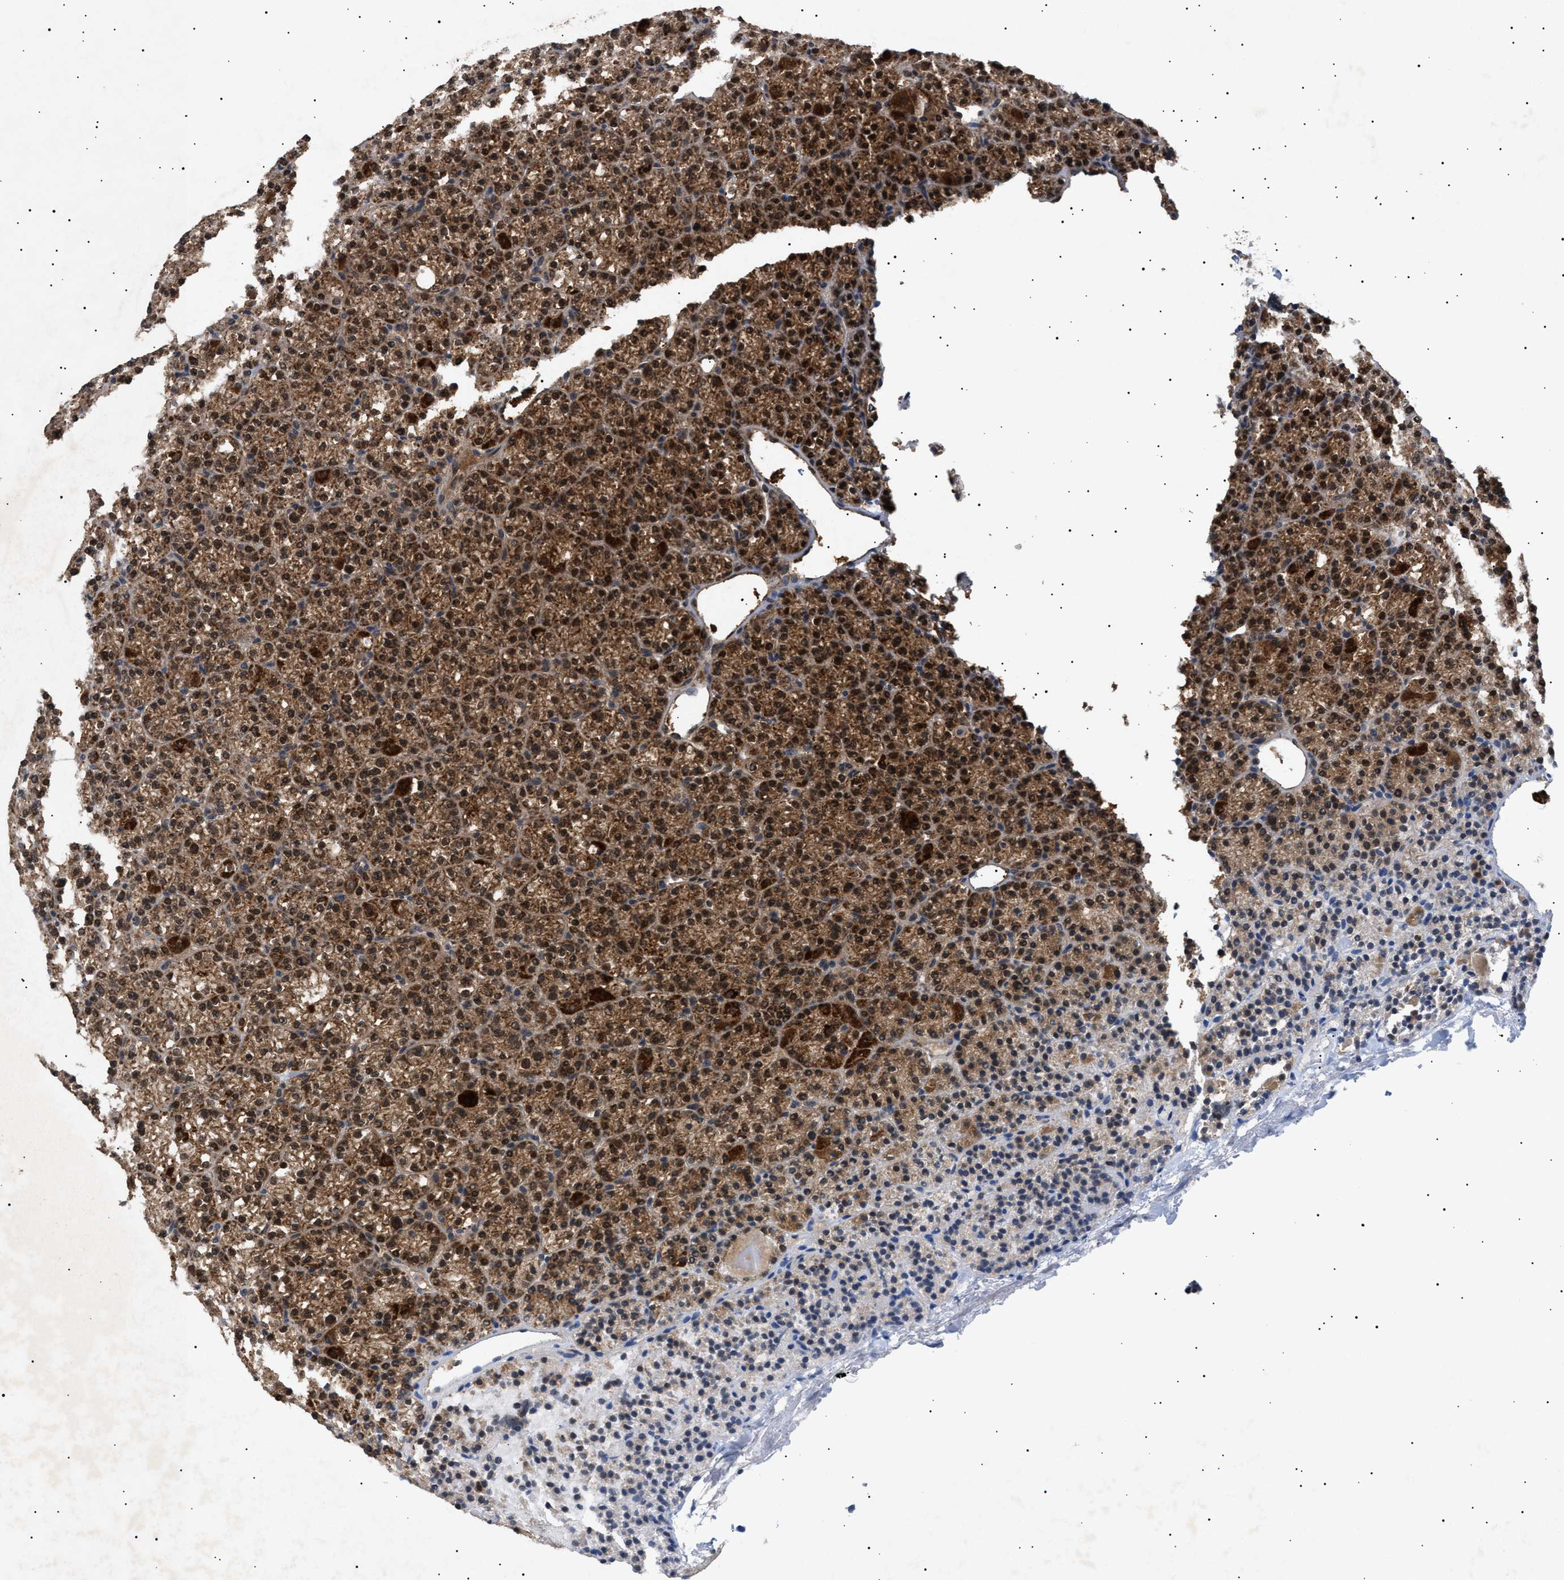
{"staining": {"intensity": "strong", "quantity": ">75%", "location": "cytoplasmic/membranous,nuclear"}, "tissue": "parathyroid gland", "cell_type": "Glandular cells", "image_type": "normal", "snomed": [{"axis": "morphology", "description": "Normal tissue, NOS"}, {"axis": "morphology", "description": "Adenoma, NOS"}, {"axis": "topography", "description": "Parathyroid gland"}], "caption": "Immunohistochemical staining of benign parathyroid gland reveals strong cytoplasmic/membranous,nuclear protein staining in about >75% of glandular cells.", "gene": "SIRT5", "patient": {"sex": "female", "age": 64}}